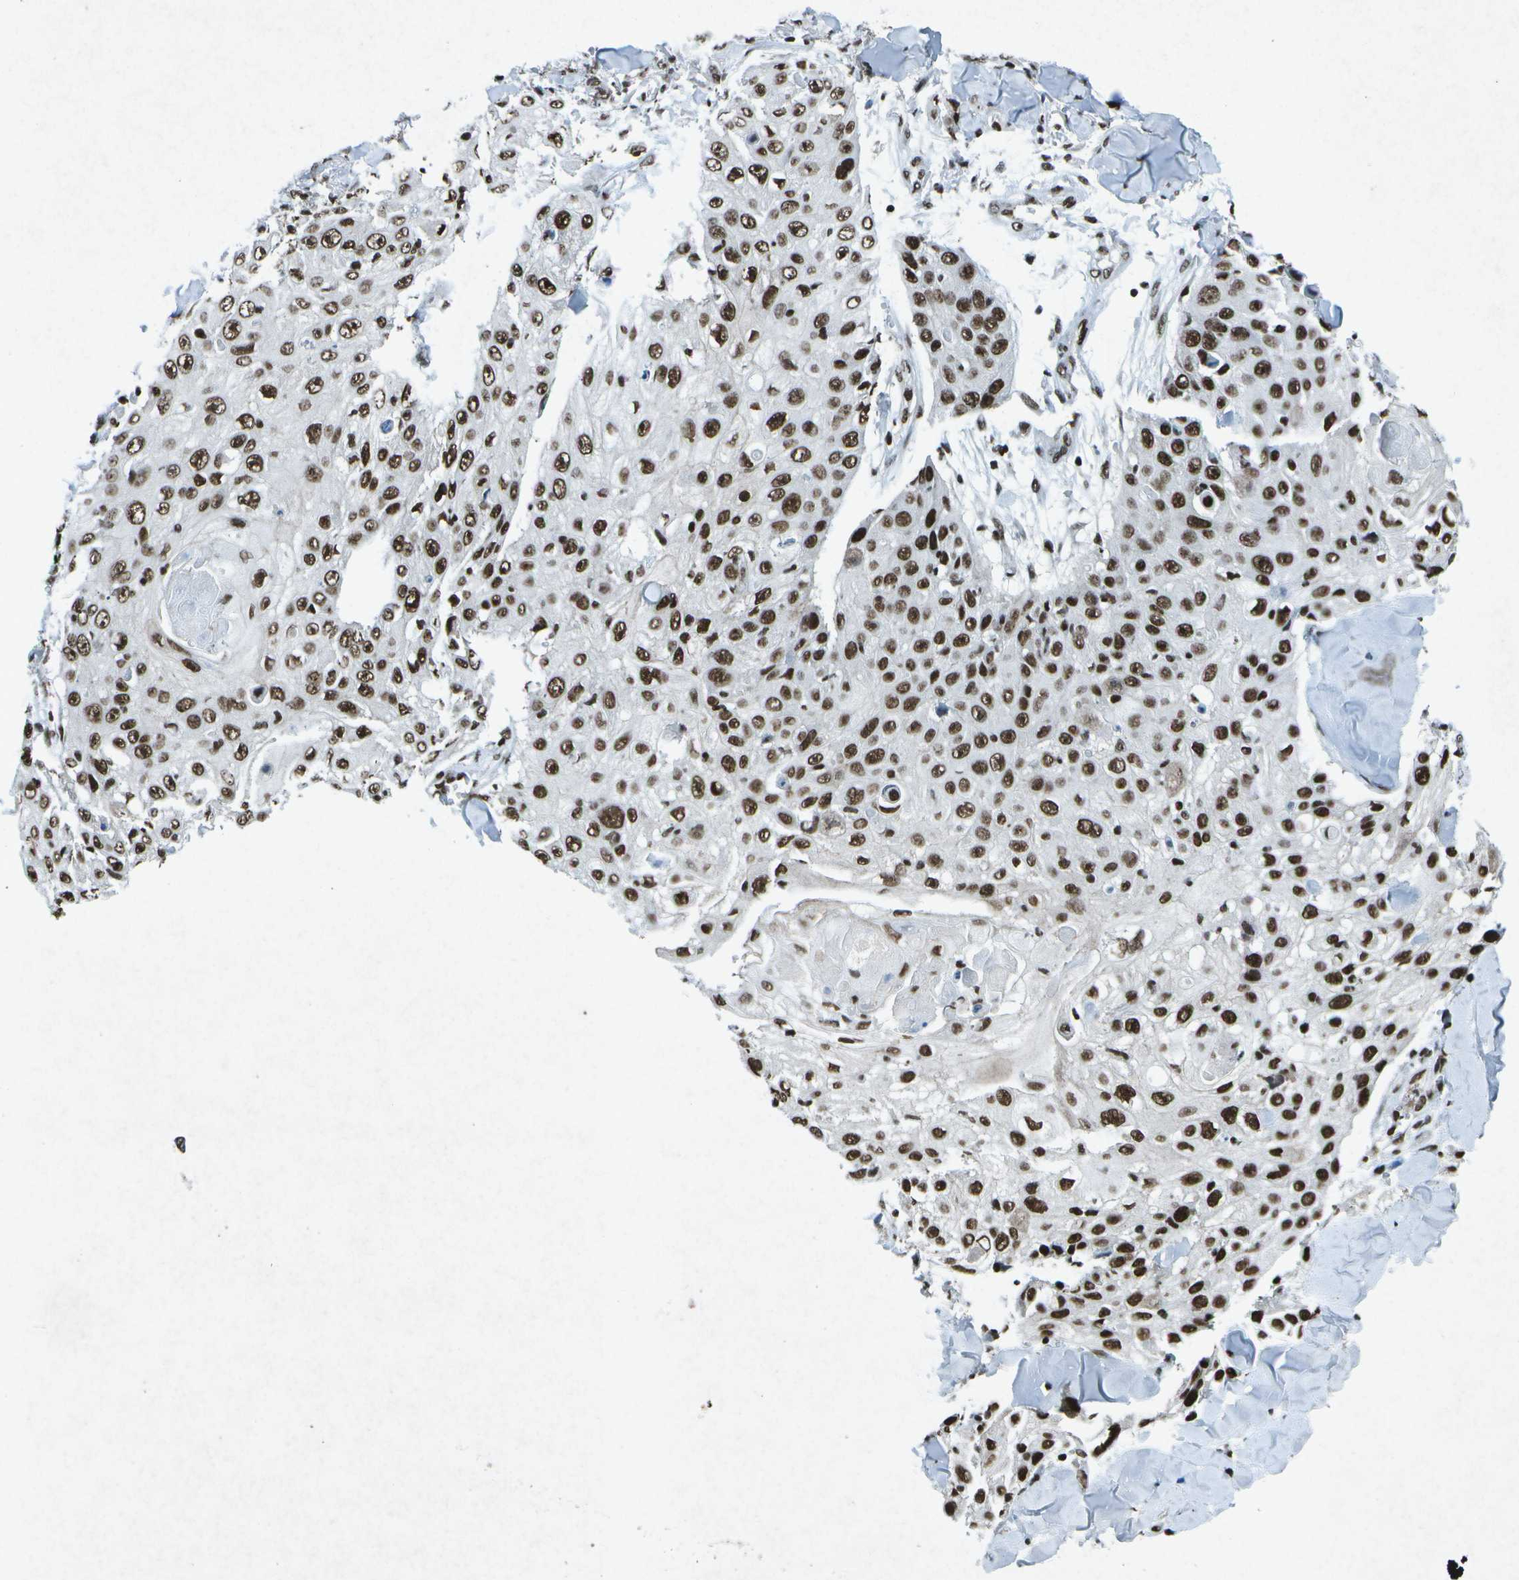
{"staining": {"intensity": "strong", "quantity": ">75%", "location": "nuclear"}, "tissue": "skin cancer", "cell_type": "Tumor cells", "image_type": "cancer", "snomed": [{"axis": "morphology", "description": "Squamous cell carcinoma, NOS"}, {"axis": "topography", "description": "Skin"}], "caption": "Strong nuclear protein positivity is seen in approximately >75% of tumor cells in skin squamous cell carcinoma.", "gene": "MTA2", "patient": {"sex": "male", "age": 86}}